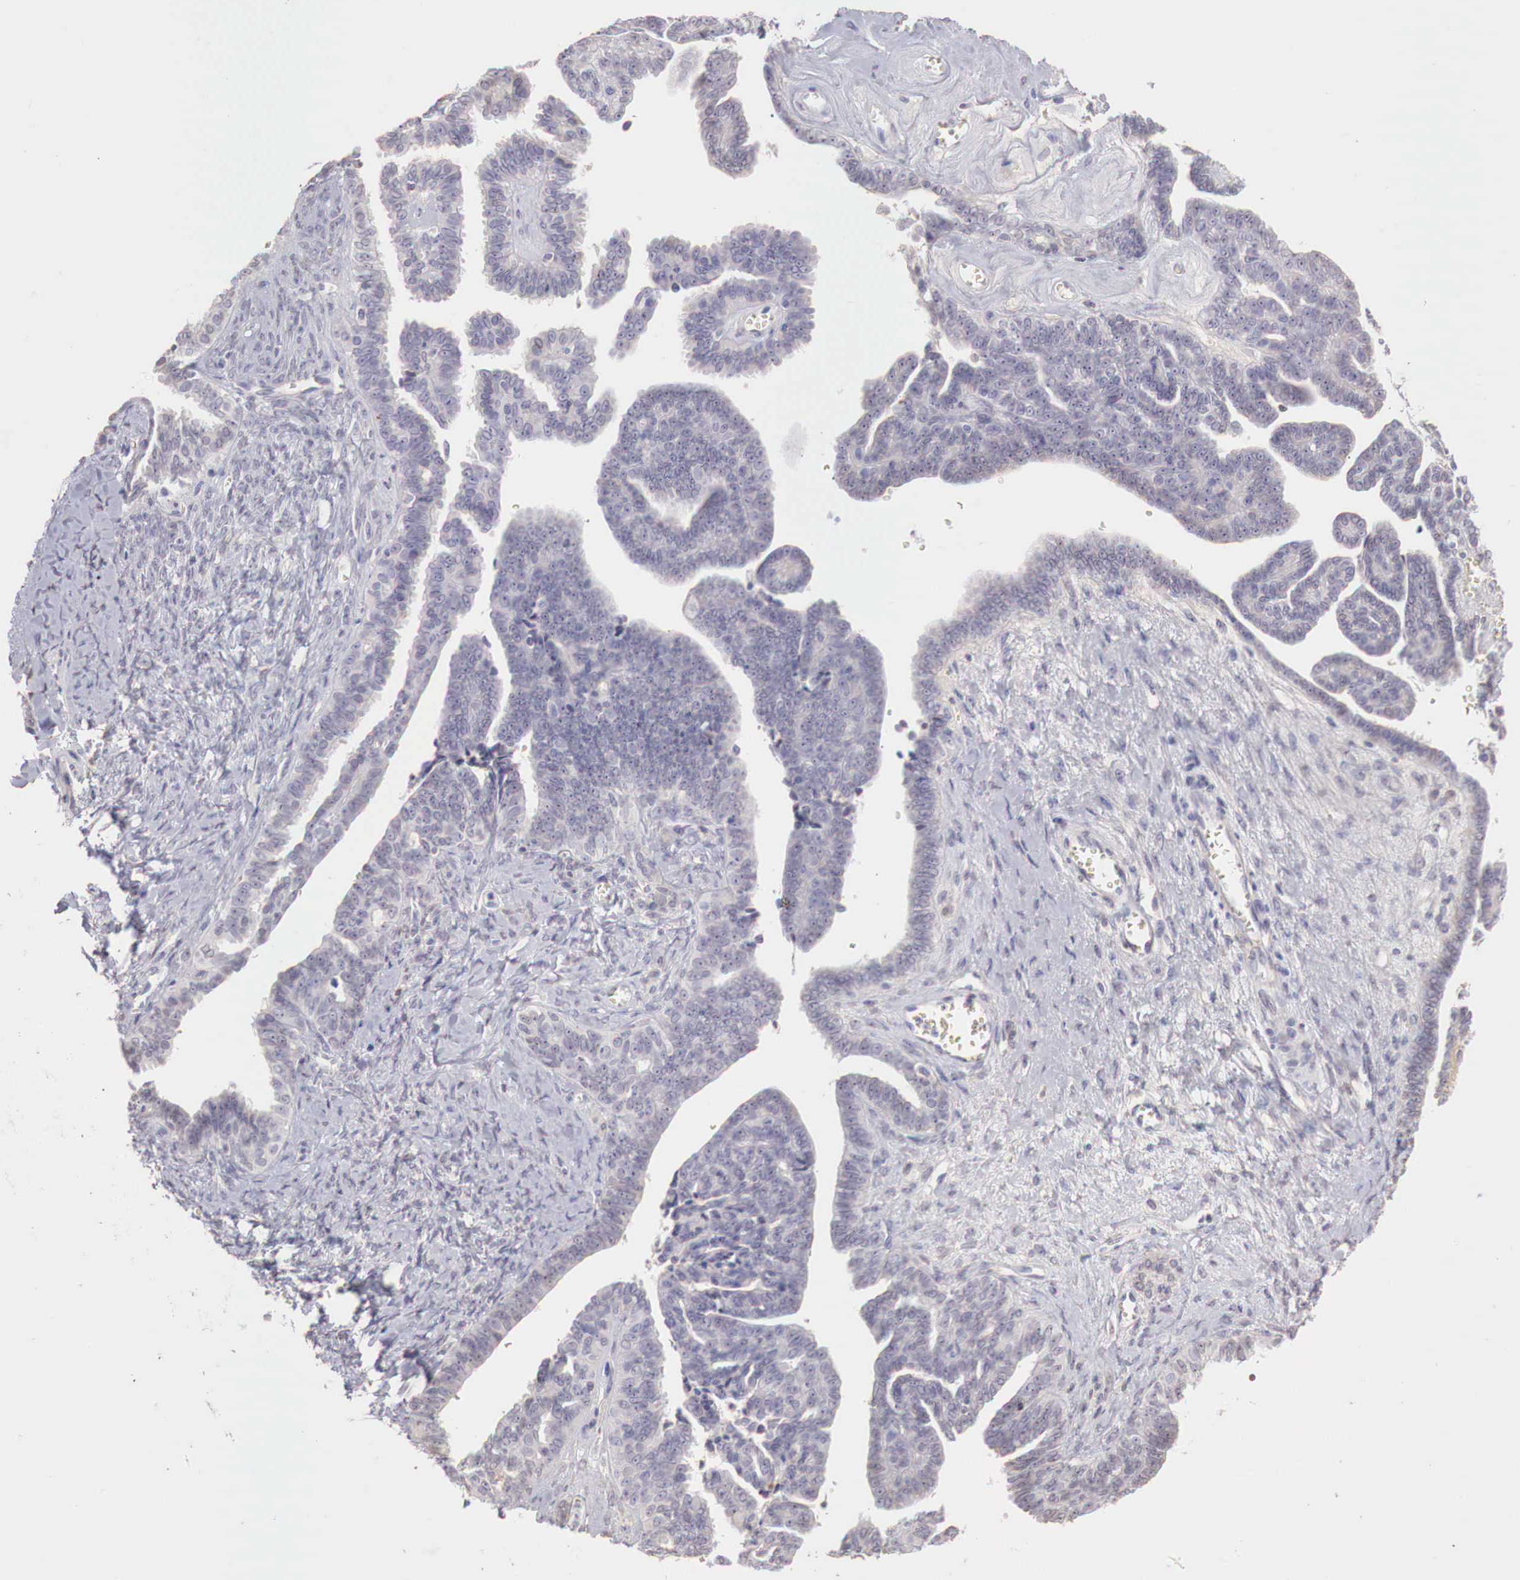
{"staining": {"intensity": "weak", "quantity": "<25%", "location": "cytoplasmic/membranous"}, "tissue": "ovarian cancer", "cell_type": "Tumor cells", "image_type": "cancer", "snomed": [{"axis": "morphology", "description": "Cystadenocarcinoma, serous, NOS"}, {"axis": "topography", "description": "Ovary"}], "caption": "The photomicrograph displays no staining of tumor cells in ovarian serous cystadenocarcinoma.", "gene": "XPNPEP2", "patient": {"sex": "female", "age": 71}}